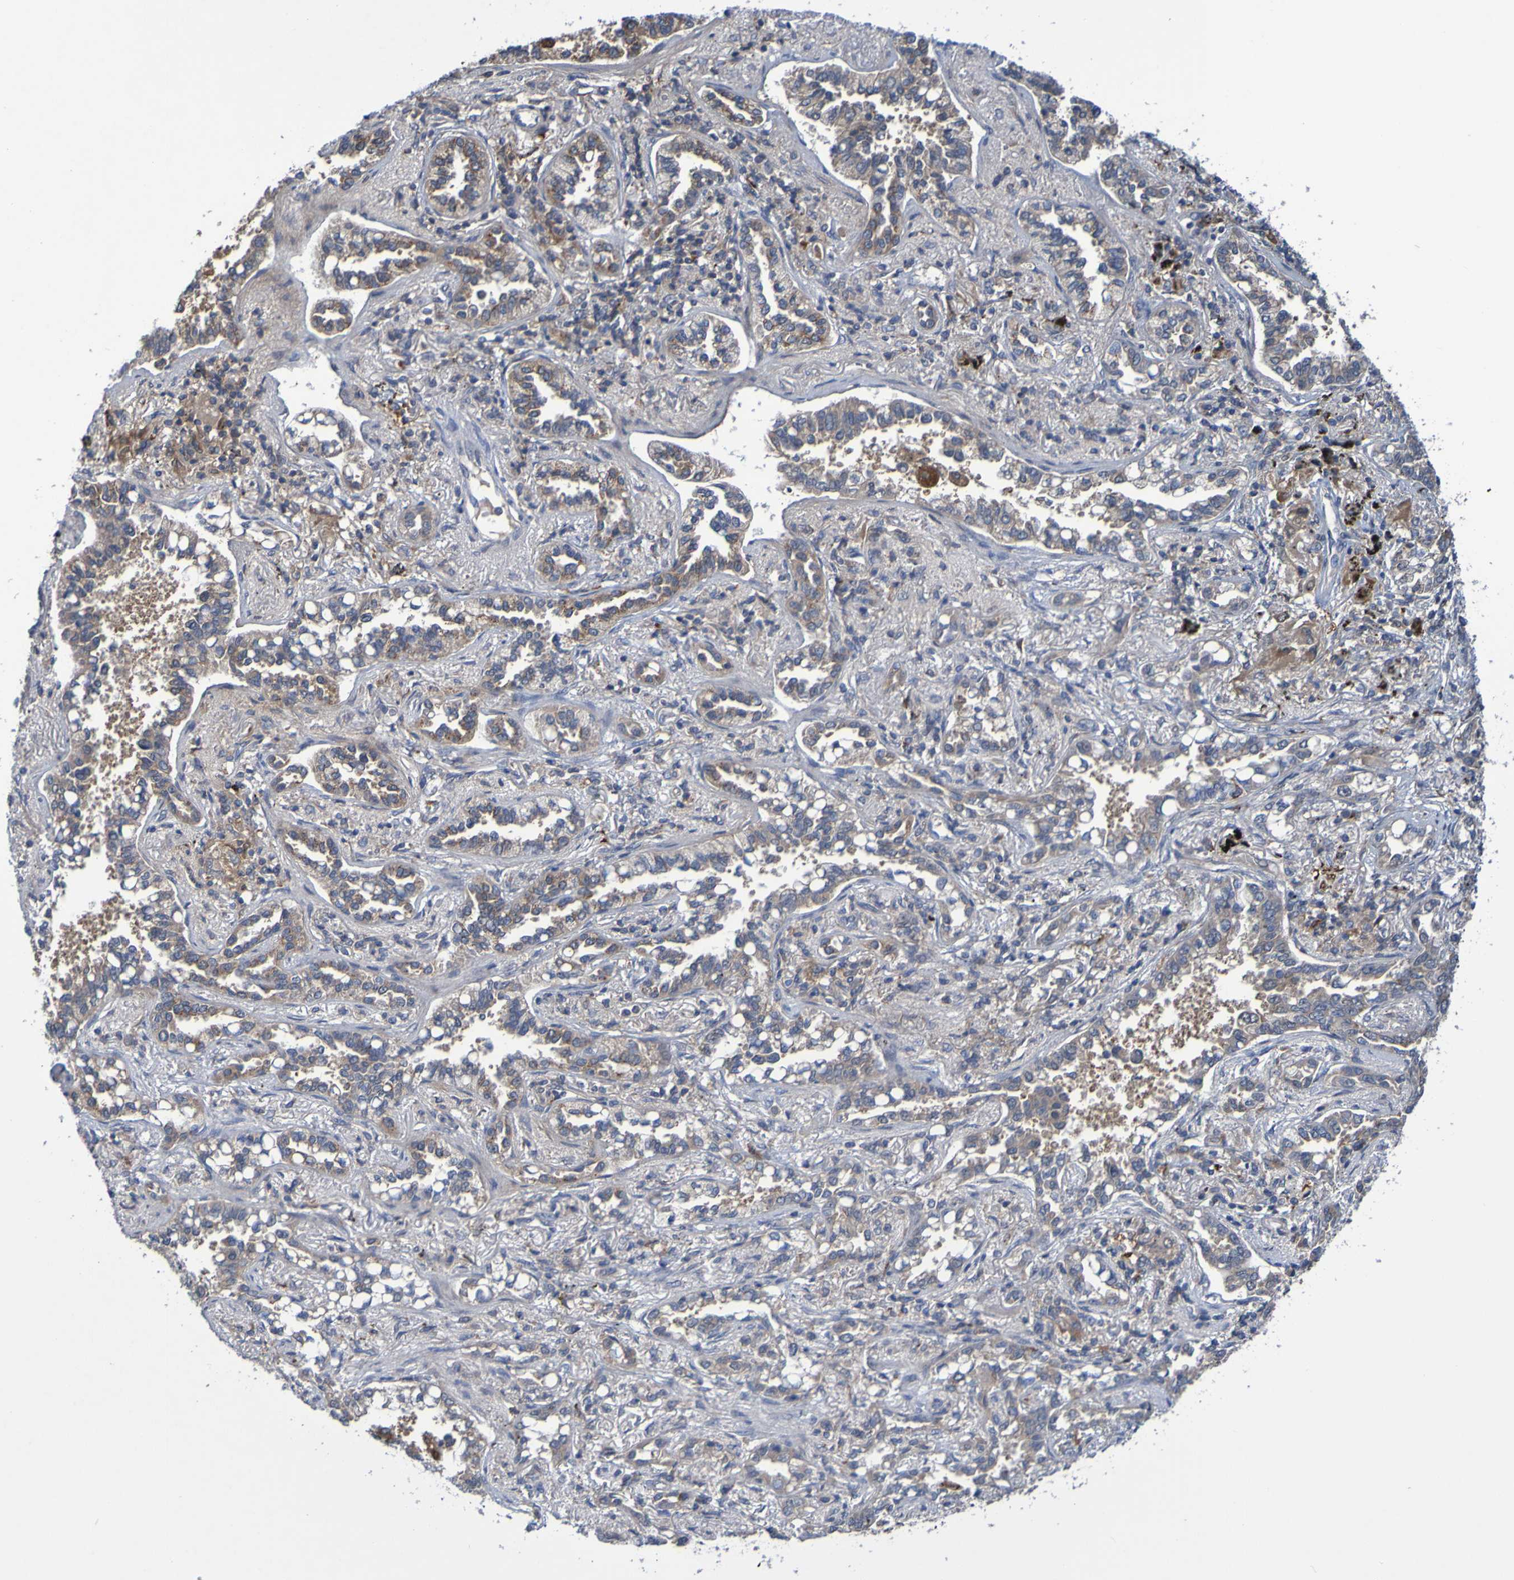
{"staining": {"intensity": "weak", "quantity": ">75%", "location": "cytoplasmic/membranous"}, "tissue": "lung cancer", "cell_type": "Tumor cells", "image_type": "cancer", "snomed": [{"axis": "morphology", "description": "Normal tissue, NOS"}, {"axis": "morphology", "description": "Adenocarcinoma, NOS"}, {"axis": "topography", "description": "Lung"}], "caption": "Lung adenocarcinoma was stained to show a protein in brown. There is low levels of weak cytoplasmic/membranous staining in approximately >75% of tumor cells. (Brightfield microscopy of DAB IHC at high magnification).", "gene": "SDK1", "patient": {"sex": "male", "age": 59}}